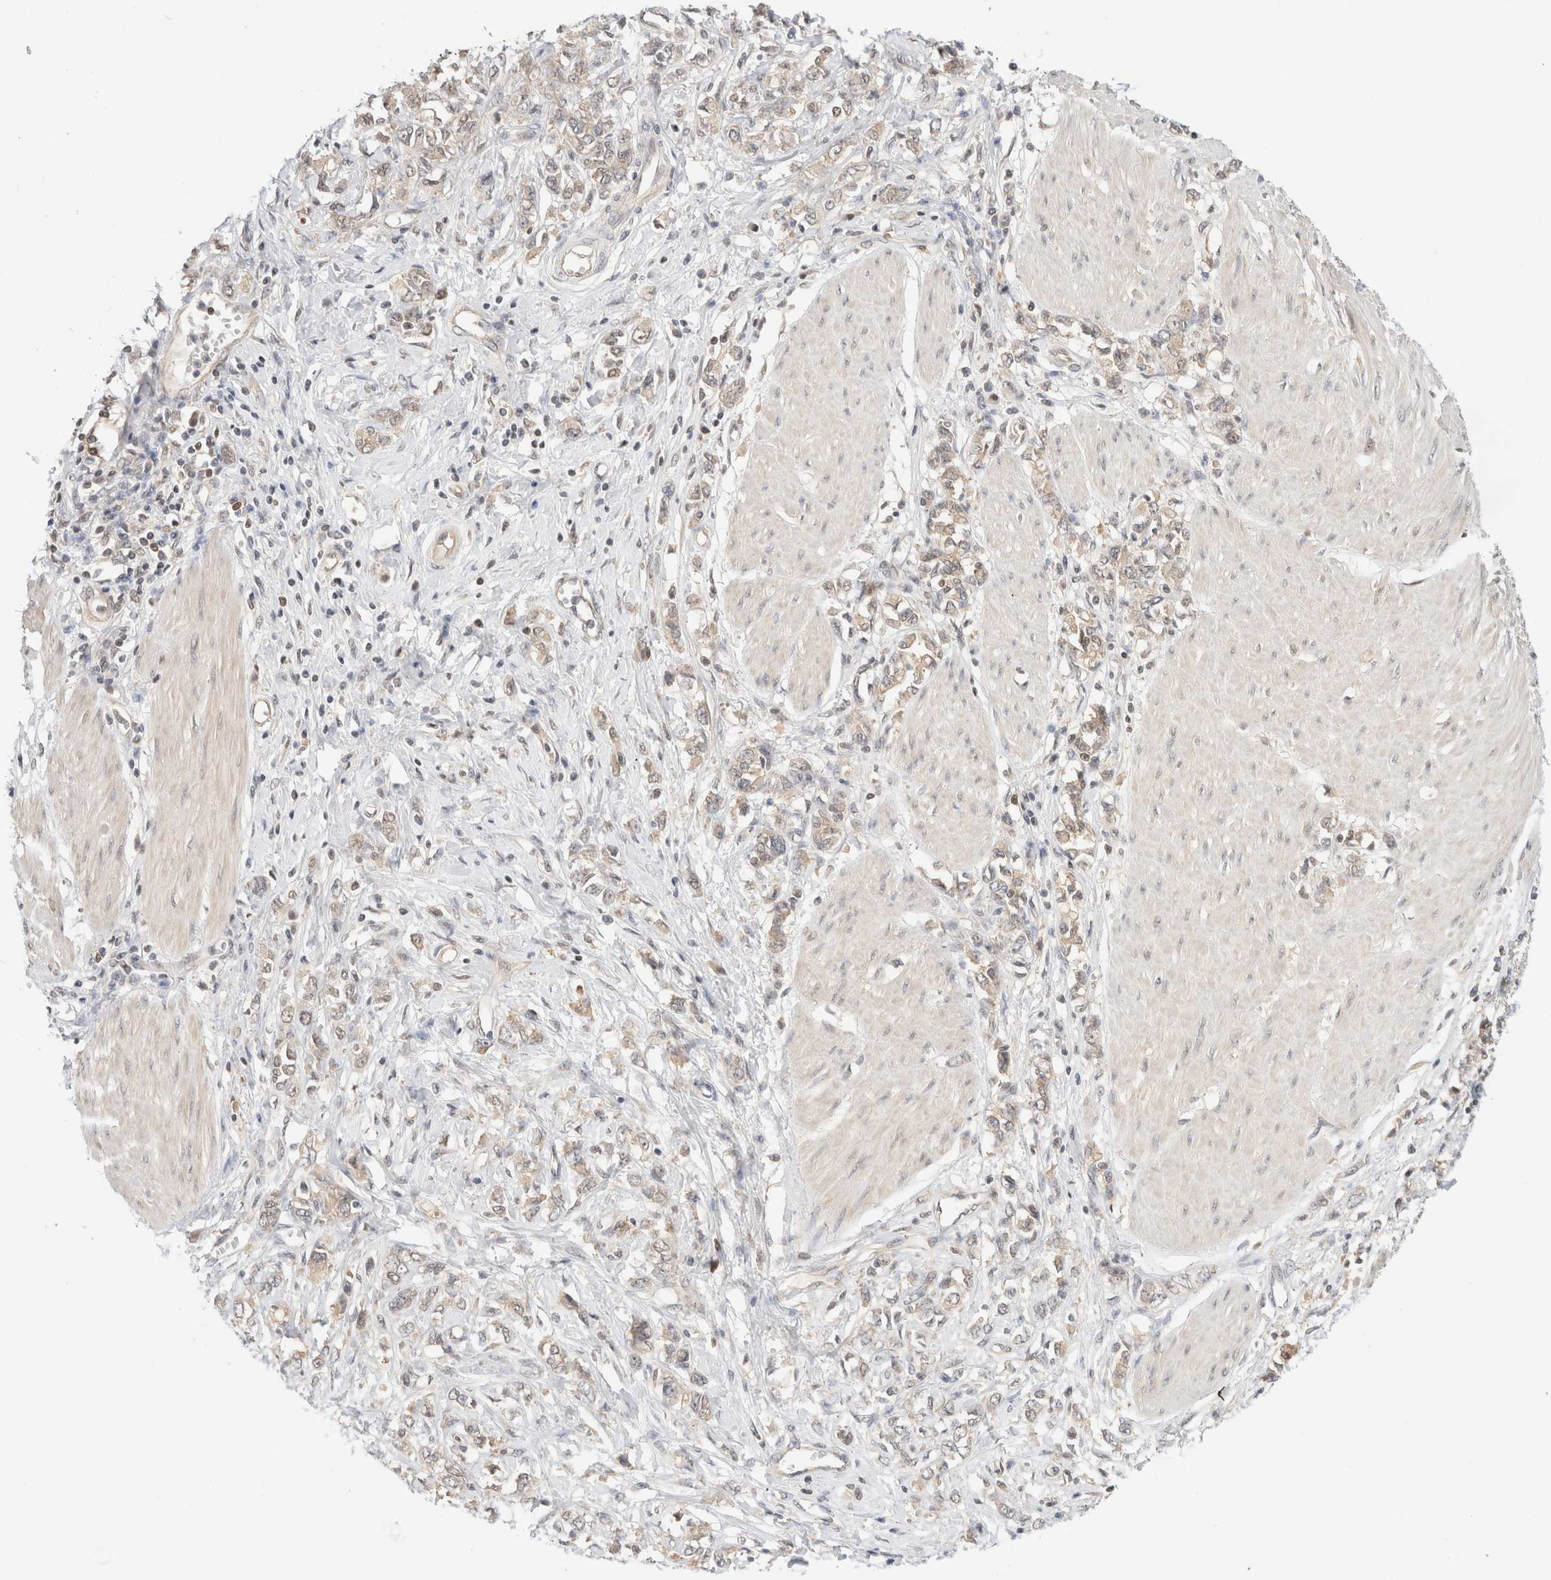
{"staining": {"intensity": "weak", "quantity": "25%-75%", "location": "cytoplasmic/membranous"}, "tissue": "stomach cancer", "cell_type": "Tumor cells", "image_type": "cancer", "snomed": [{"axis": "morphology", "description": "Adenocarcinoma, NOS"}, {"axis": "topography", "description": "Stomach"}], "caption": "Stomach cancer (adenocarcinoma) stained with immunohistochemistry (IHC) exhibits weak cytoplasmic/membranous expression in about 25%-75% of tumor cells.", "gene": "C17orf97", "patient": {"sex": "female", "age": 76}}